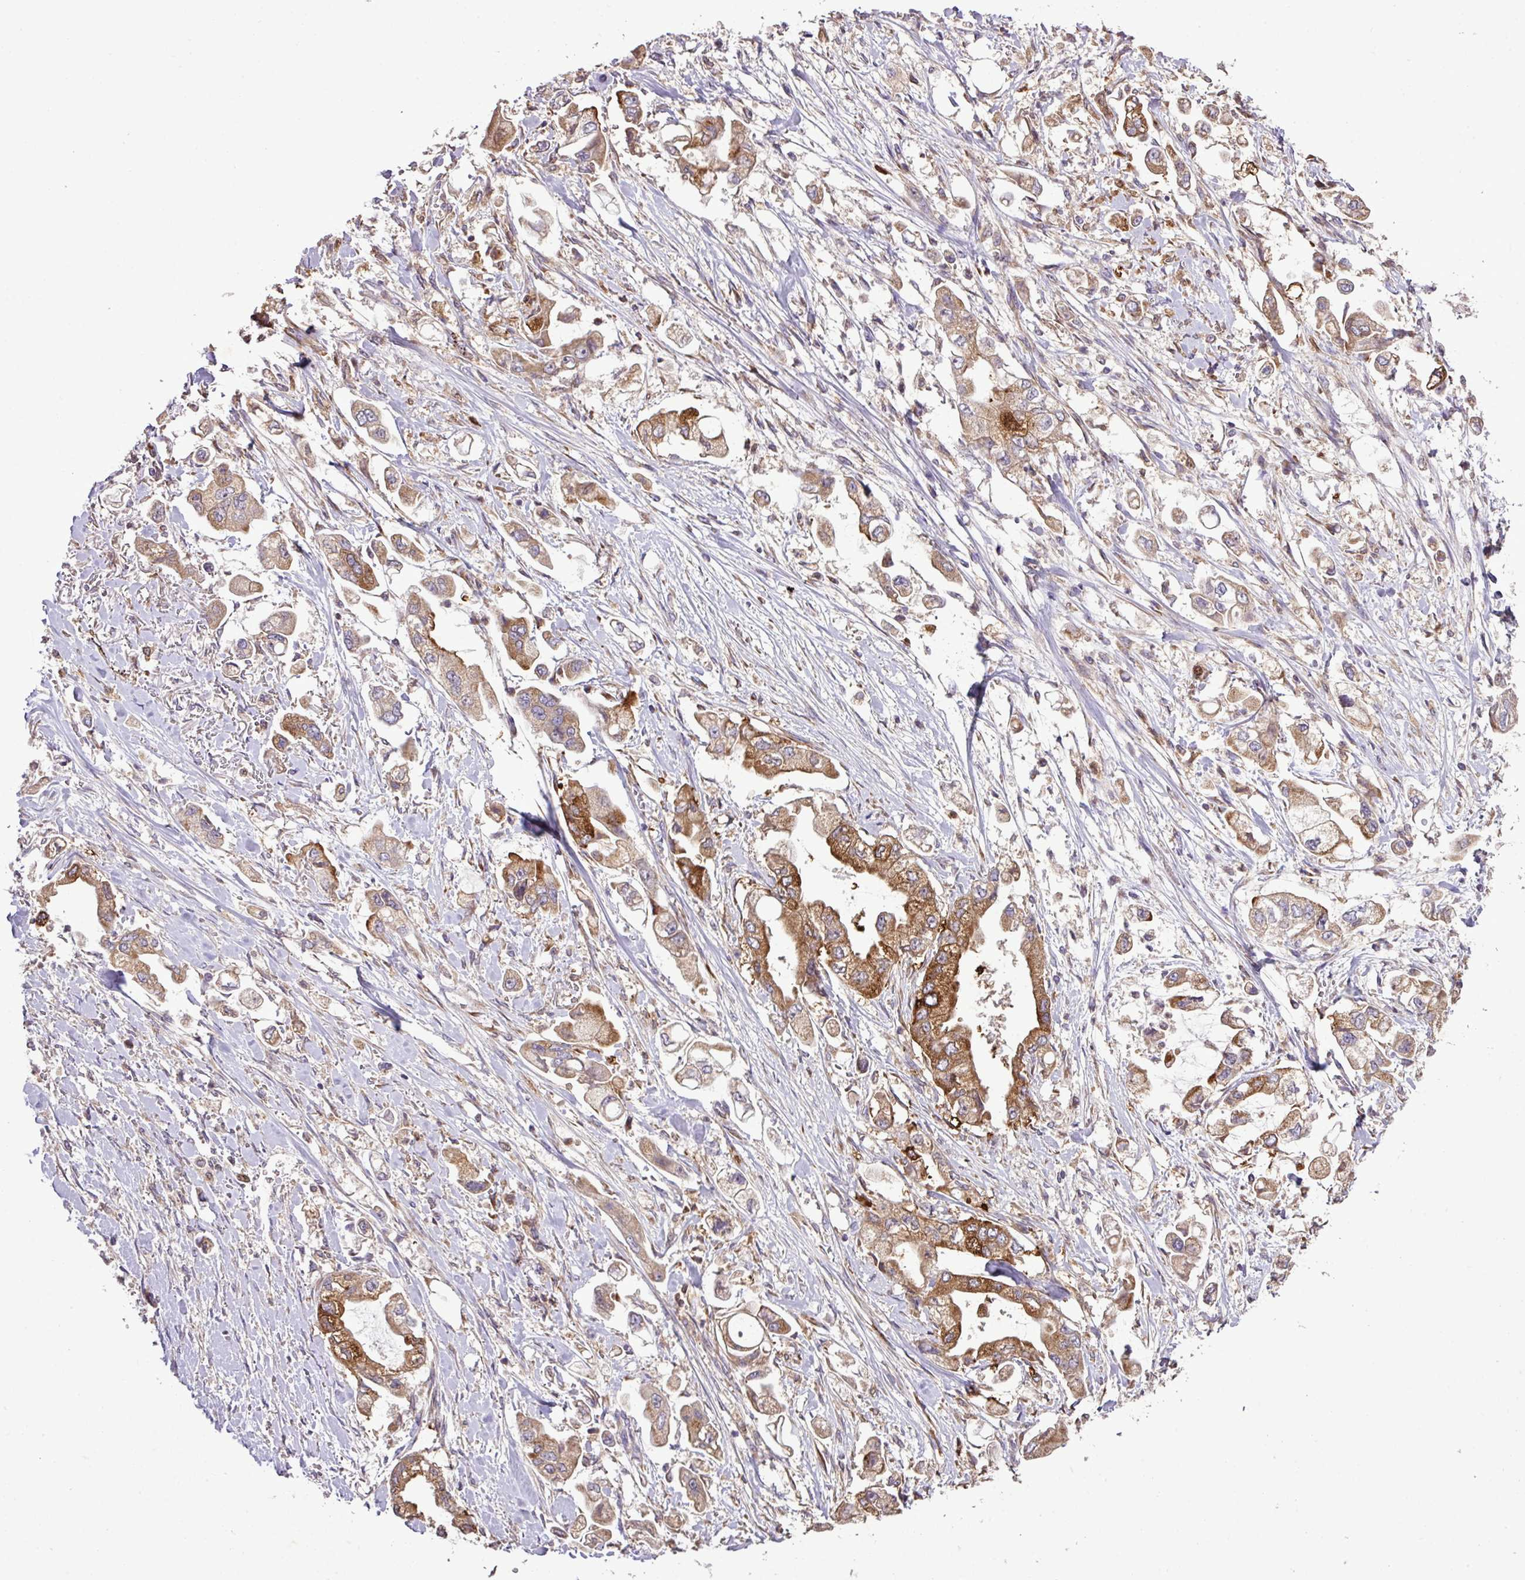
{"staining": {"intensity": "strong", "quantity": ">75%", "location": "cytoplasmic/membranous"}, "tissue": "stomach cancer", "cell_type": "Tumor cells", "image_type": "cancer", "snomed": [{"axis": "morphology", "description": "Adenocarcinoma, NOS"}, {"axis": "topography", "description": "Stomach"}], "caption": "Adenocarcinoma (stomach) stained with a brown dye exhibits strong cytoplasmic/membranous positive positivity in approximately >75% of tumor cells.", "gene": "SMCO4", "patient": {"sex": "male", "age": 62}}